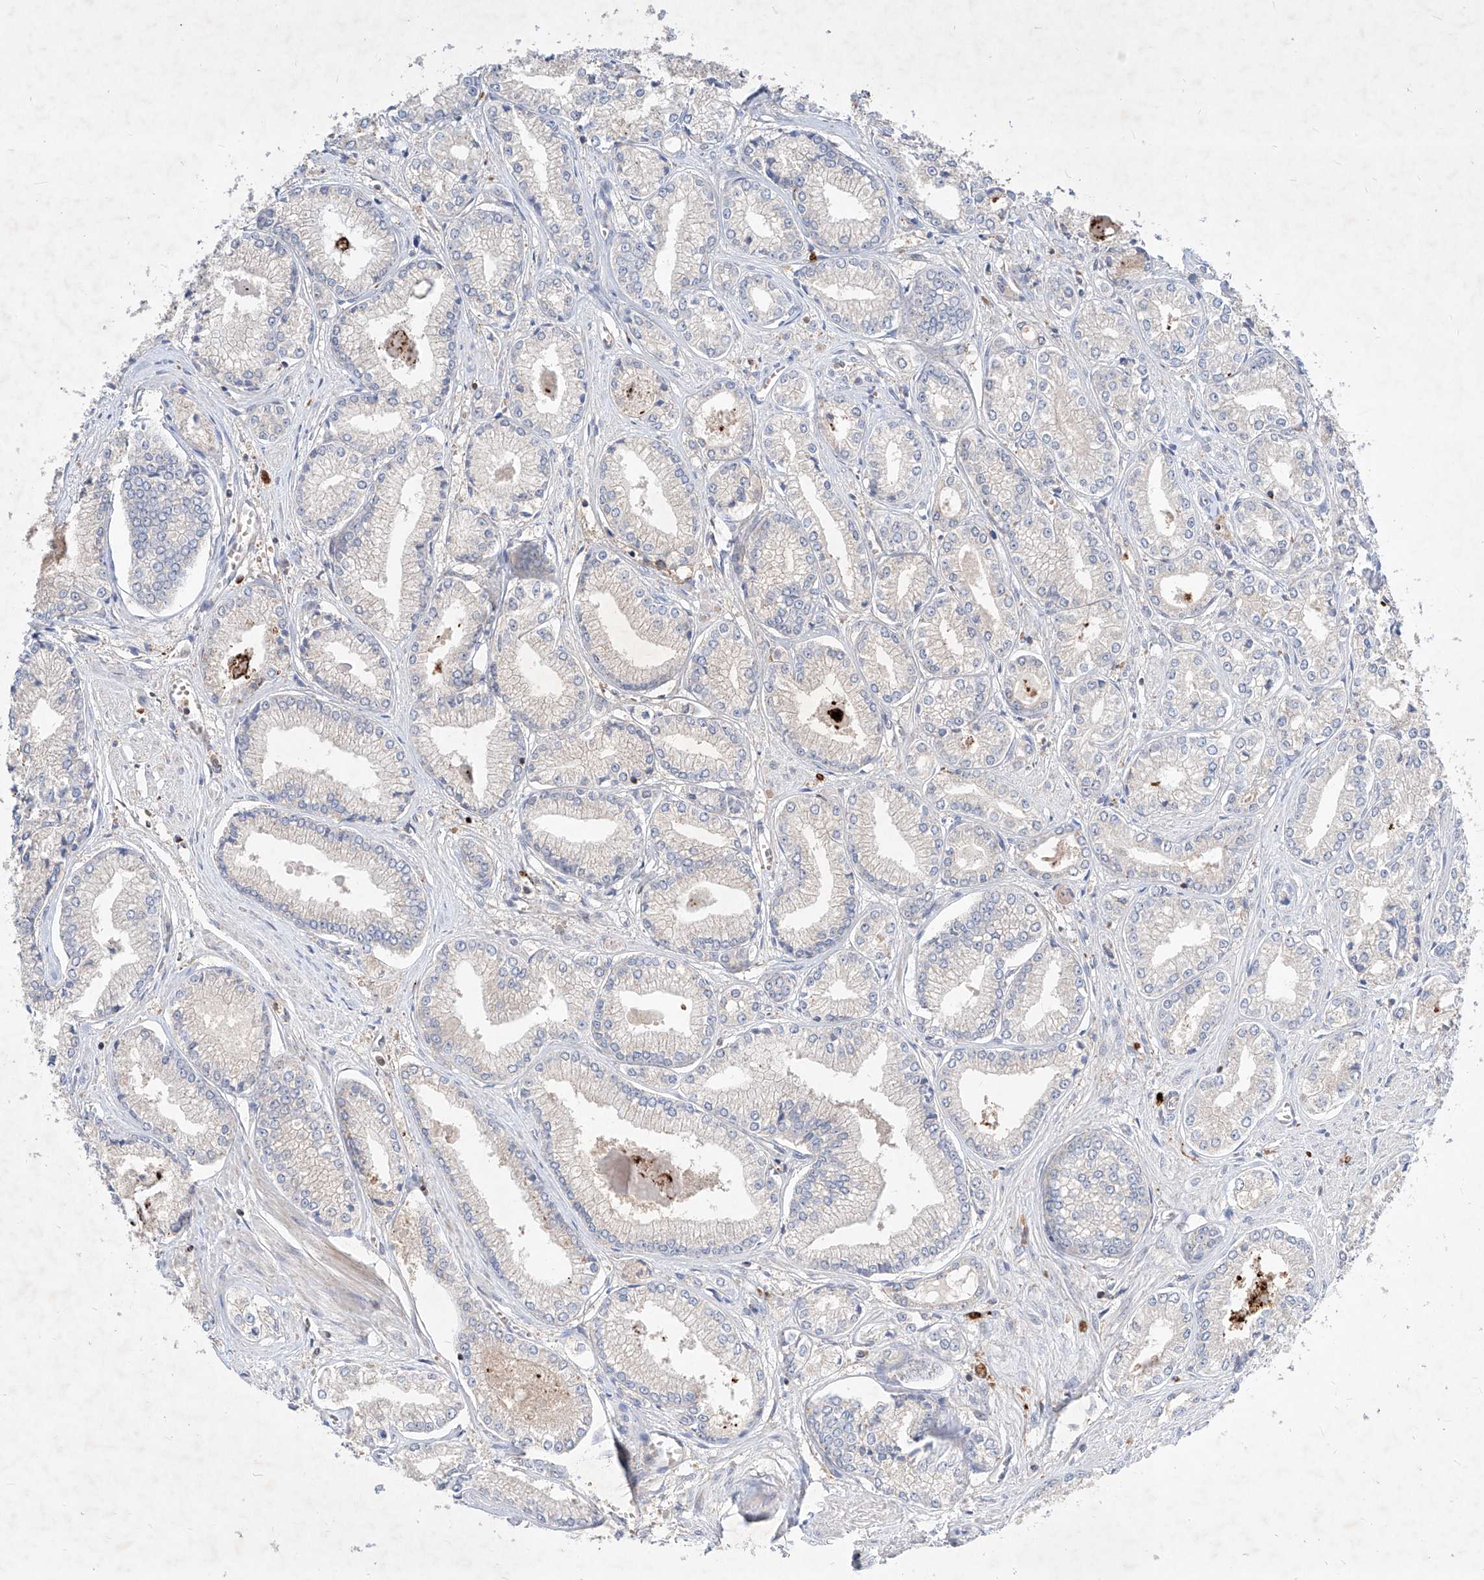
{"staining": {"intensity": "negative", "quantity": "none", "location": "none"}, "tissue": "prostate cancer", "cell_type": "Tumor cells", "image_type": "cancer", "snomed": [{"axis": "morphology", "description": "Adenocarcinoma, Low grade"}, {"axis": "topography", "description": "Prostate"}], "caption": "Photomicrograph shows no protein expression in tumor cells of prostate adenocarcinoma (low-grade) tissue.", "gene": "TSNAX", "patient": {"sex": "male", "age": 60}}